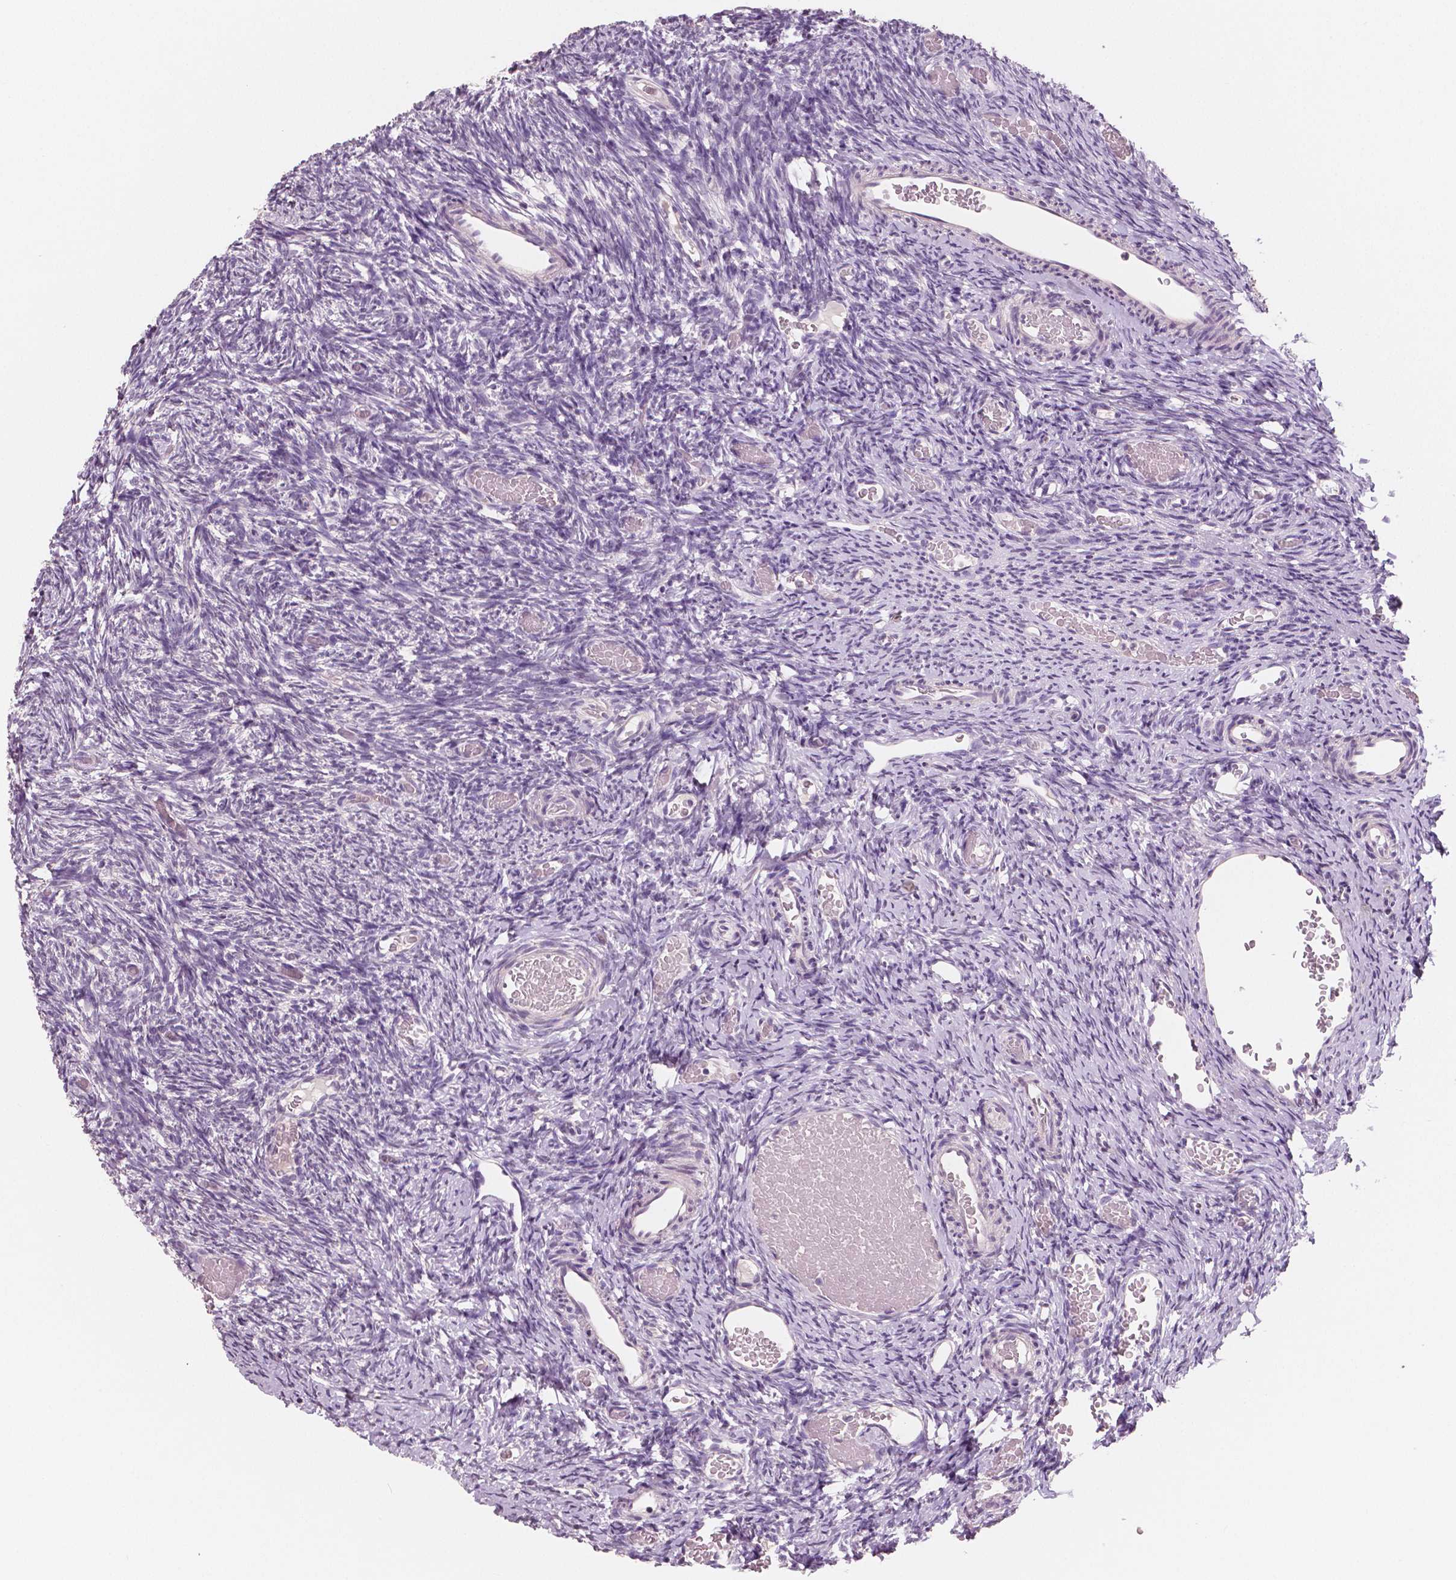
{"staining": {"intensity": "negative", "quantity": "none", "location": "none"}, "tissue": "ovary", "cell_type": "Ovarian stroma cells", "image_type": "normal", "snomed": [{"axis": "morphology", "description": "Normal tissue, NOS"}, {"axis": "topography", "description": "Ovary"}], "caption": "Immunohistochemistry (IHC) micrograph of normal ovary stained for a protein (brown), which shows no positivity in ovarian stroma cells.", "gene": "NECAB1", "patient": {"sex": "female", "age": 39}}